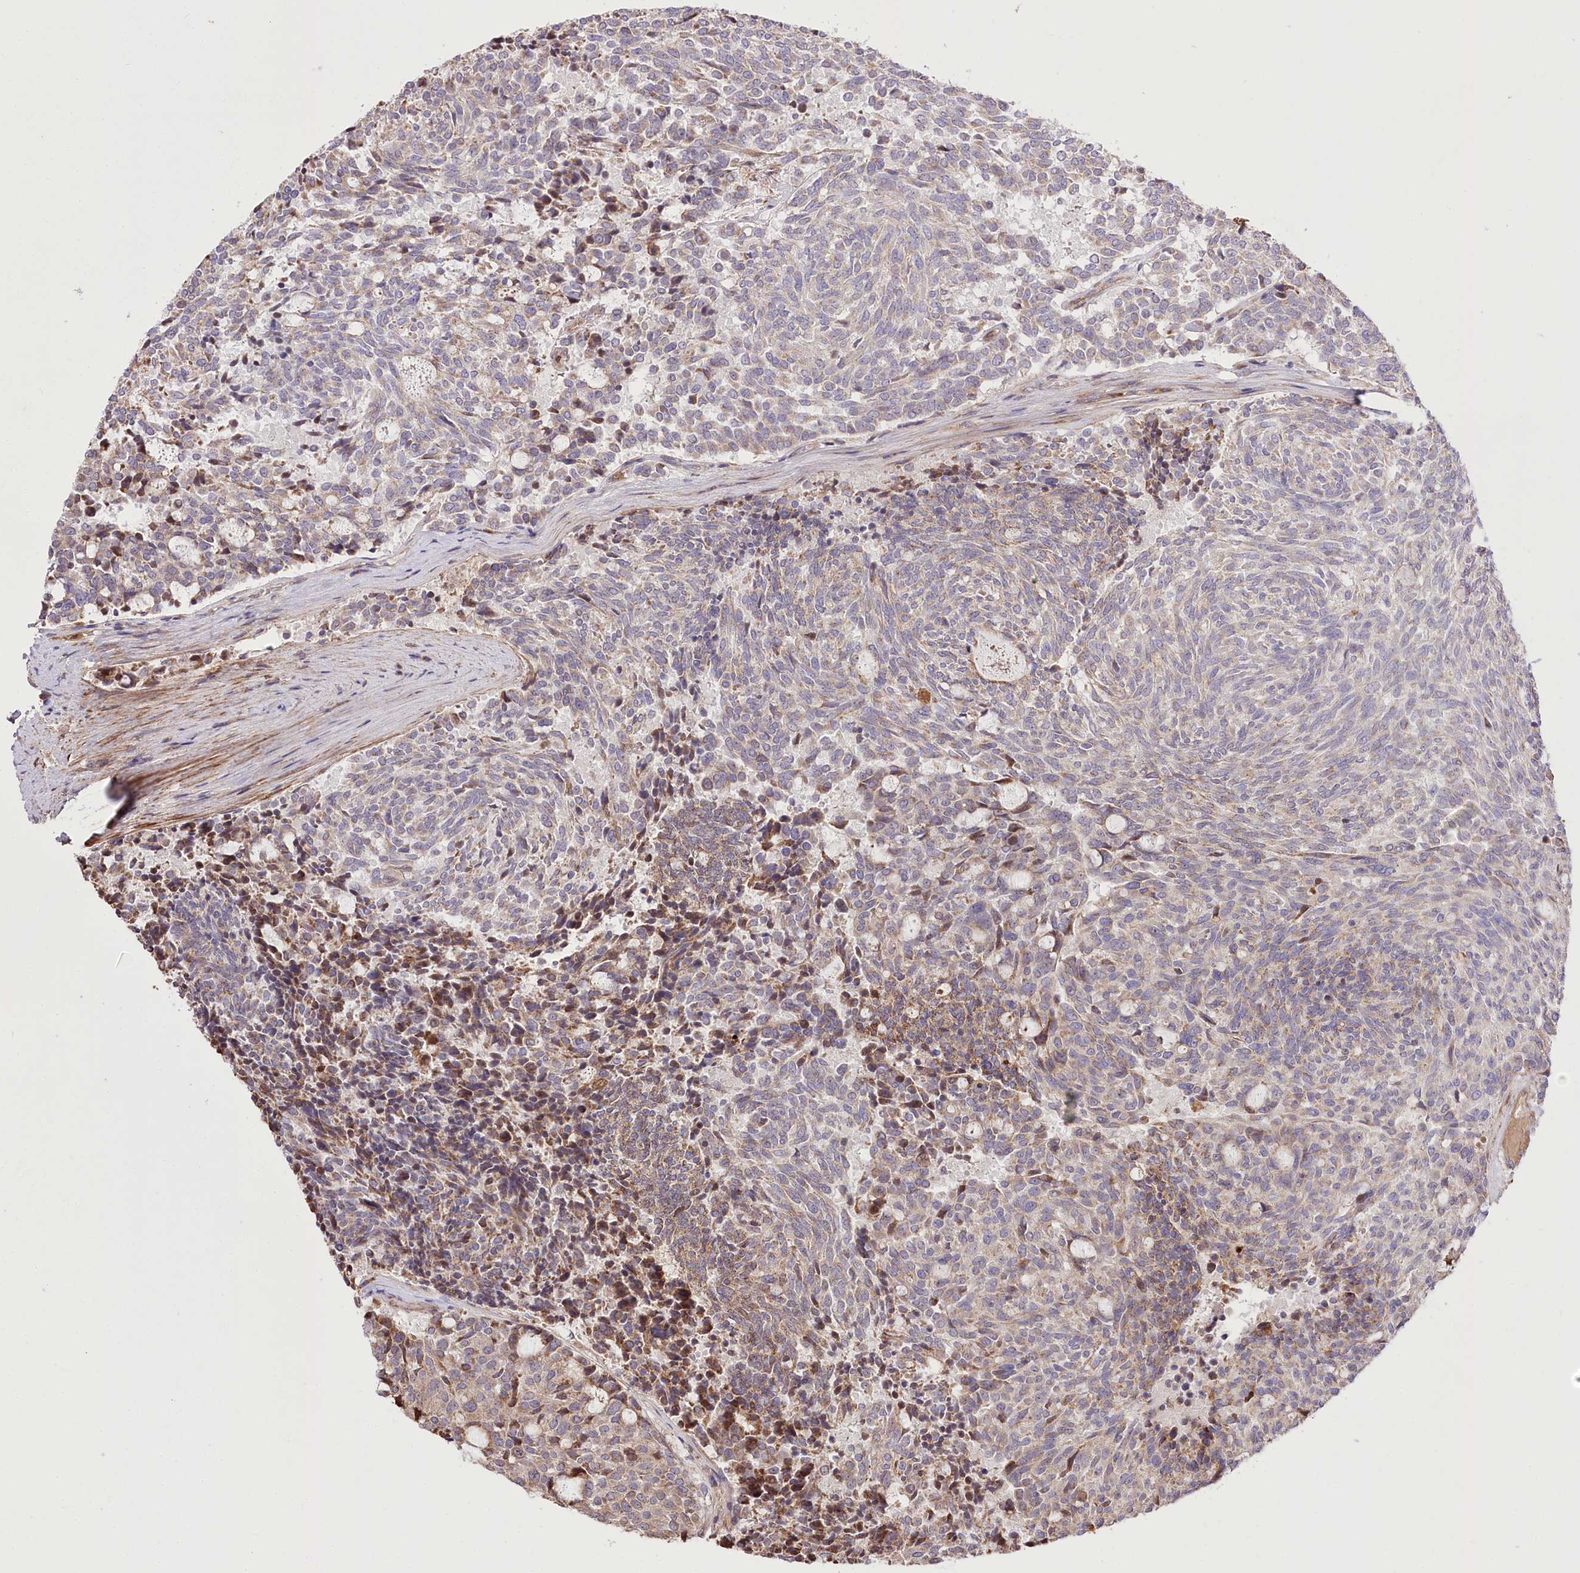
{"staining": {"intensity": "moderate", "quantity": "25%-75%", "location": "cytoplasmic/membranous"}, "tissue": "carcinoid", "cell_type": "Tumor cells", "image_type": "cancer", "snomed": [{"axis": "morphology", "description": "Carcinoid, malignant, NOS"}, {"axis": "topography", "description": "Pancreas"}], "caption": "Immunohistochemical staining of human carcinoid reveals moderate cytoplasmic/membranous protein expression in approximately 25%-75% of tumor cells.", "gene": "RNF24", "patient": {"sex": "female", "age": 54}}